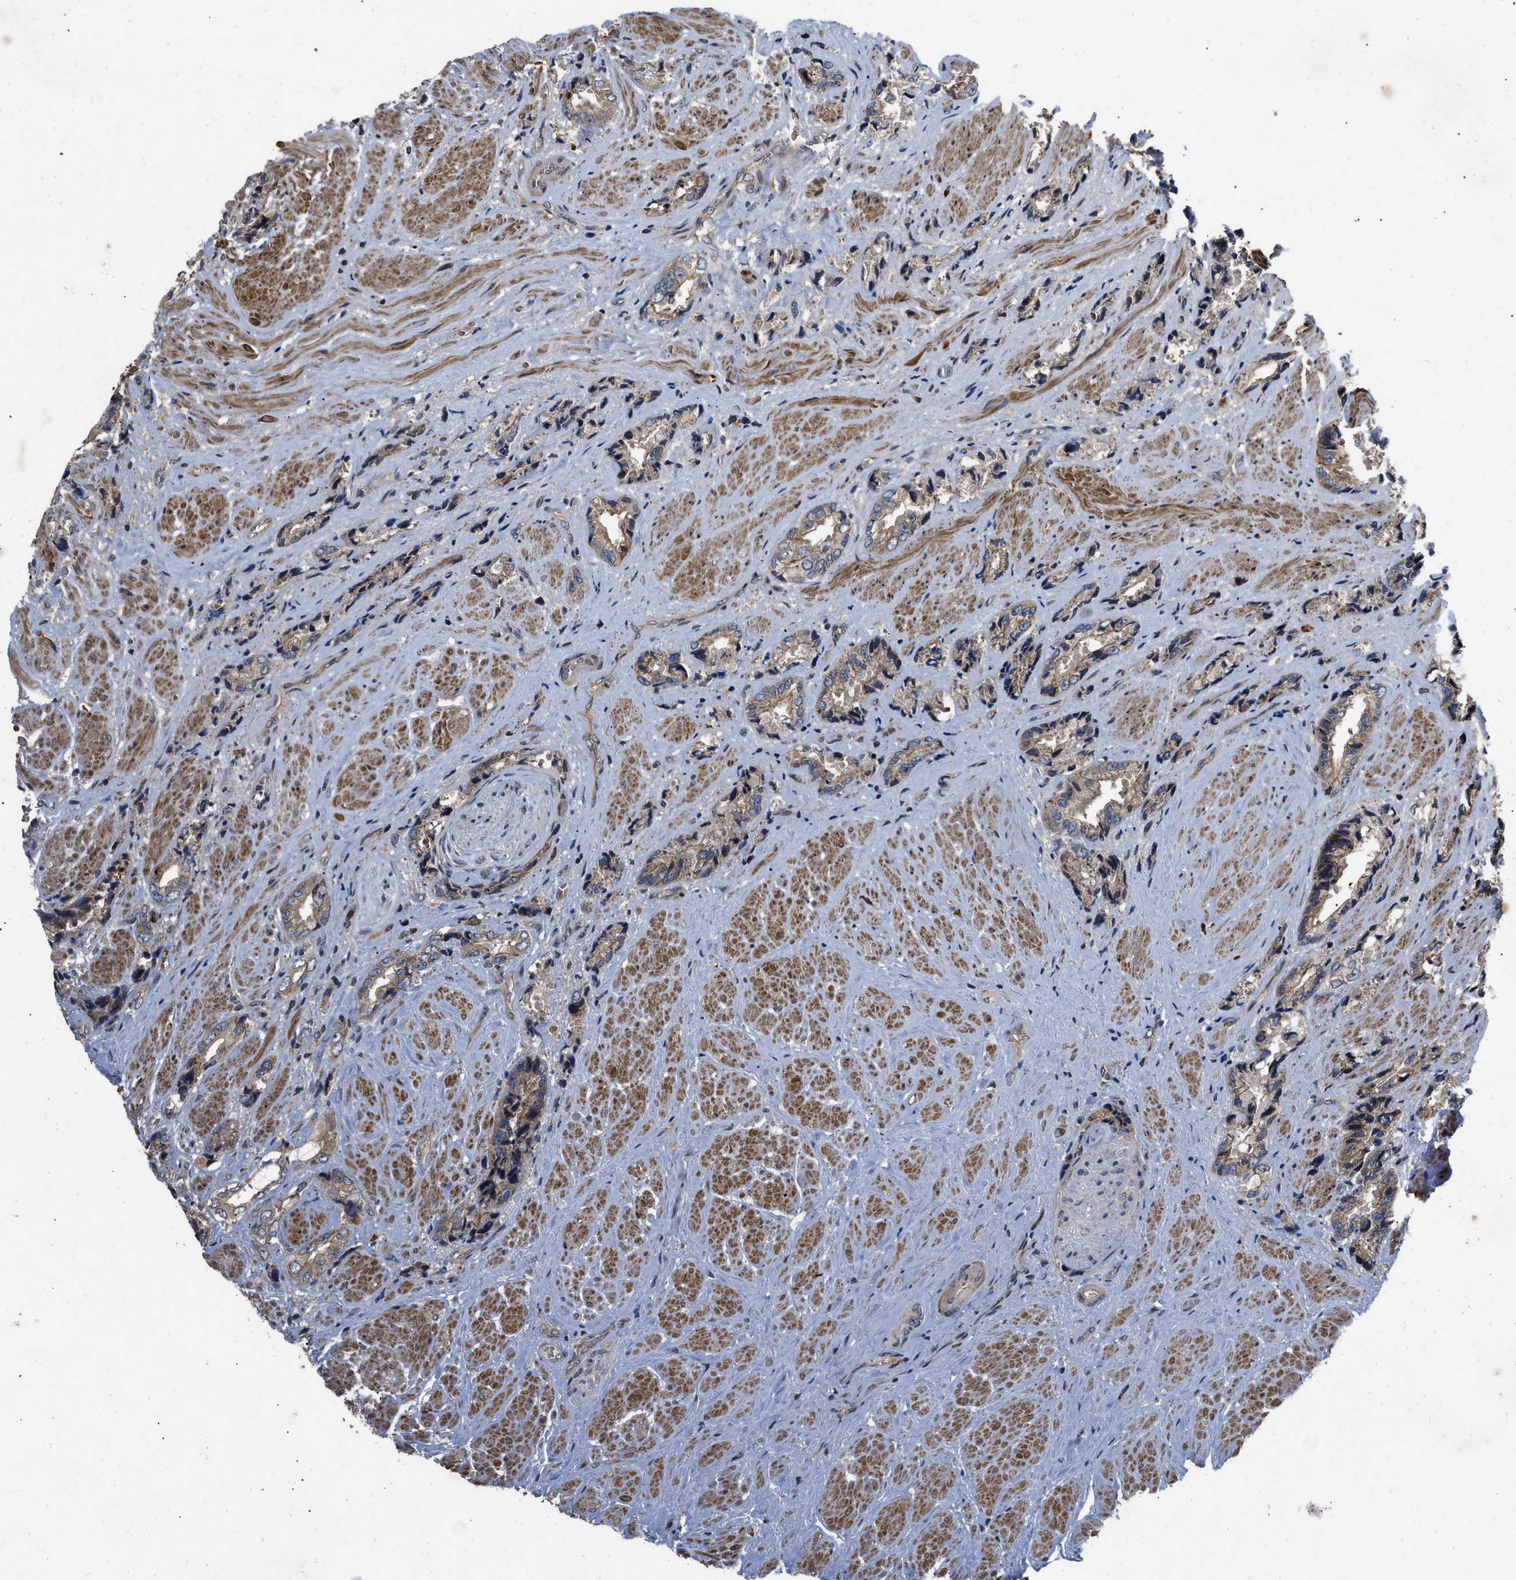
{"staining": {"intensity": "weak", "quantity": ">75%", "location": "cytoplasmic/membranous"}, "tissue": "prostate cancer", "cell_type": "Tumor cells", "image_type": "cancer", "snomed": [{"axis": "morphology", "description": "Adenocarcinoma, High grade"}, {"axis": "topography", "description": "Prostate"}], "caption": "The immunohistochemical stain labels weak cytoplasmic/membranous expression in tumor cells of prostate cancer (adenocarcinoma (high-grade)) tissue.", "gene": "PRDM14", "patient": {"sex": "male", "age": 61}}